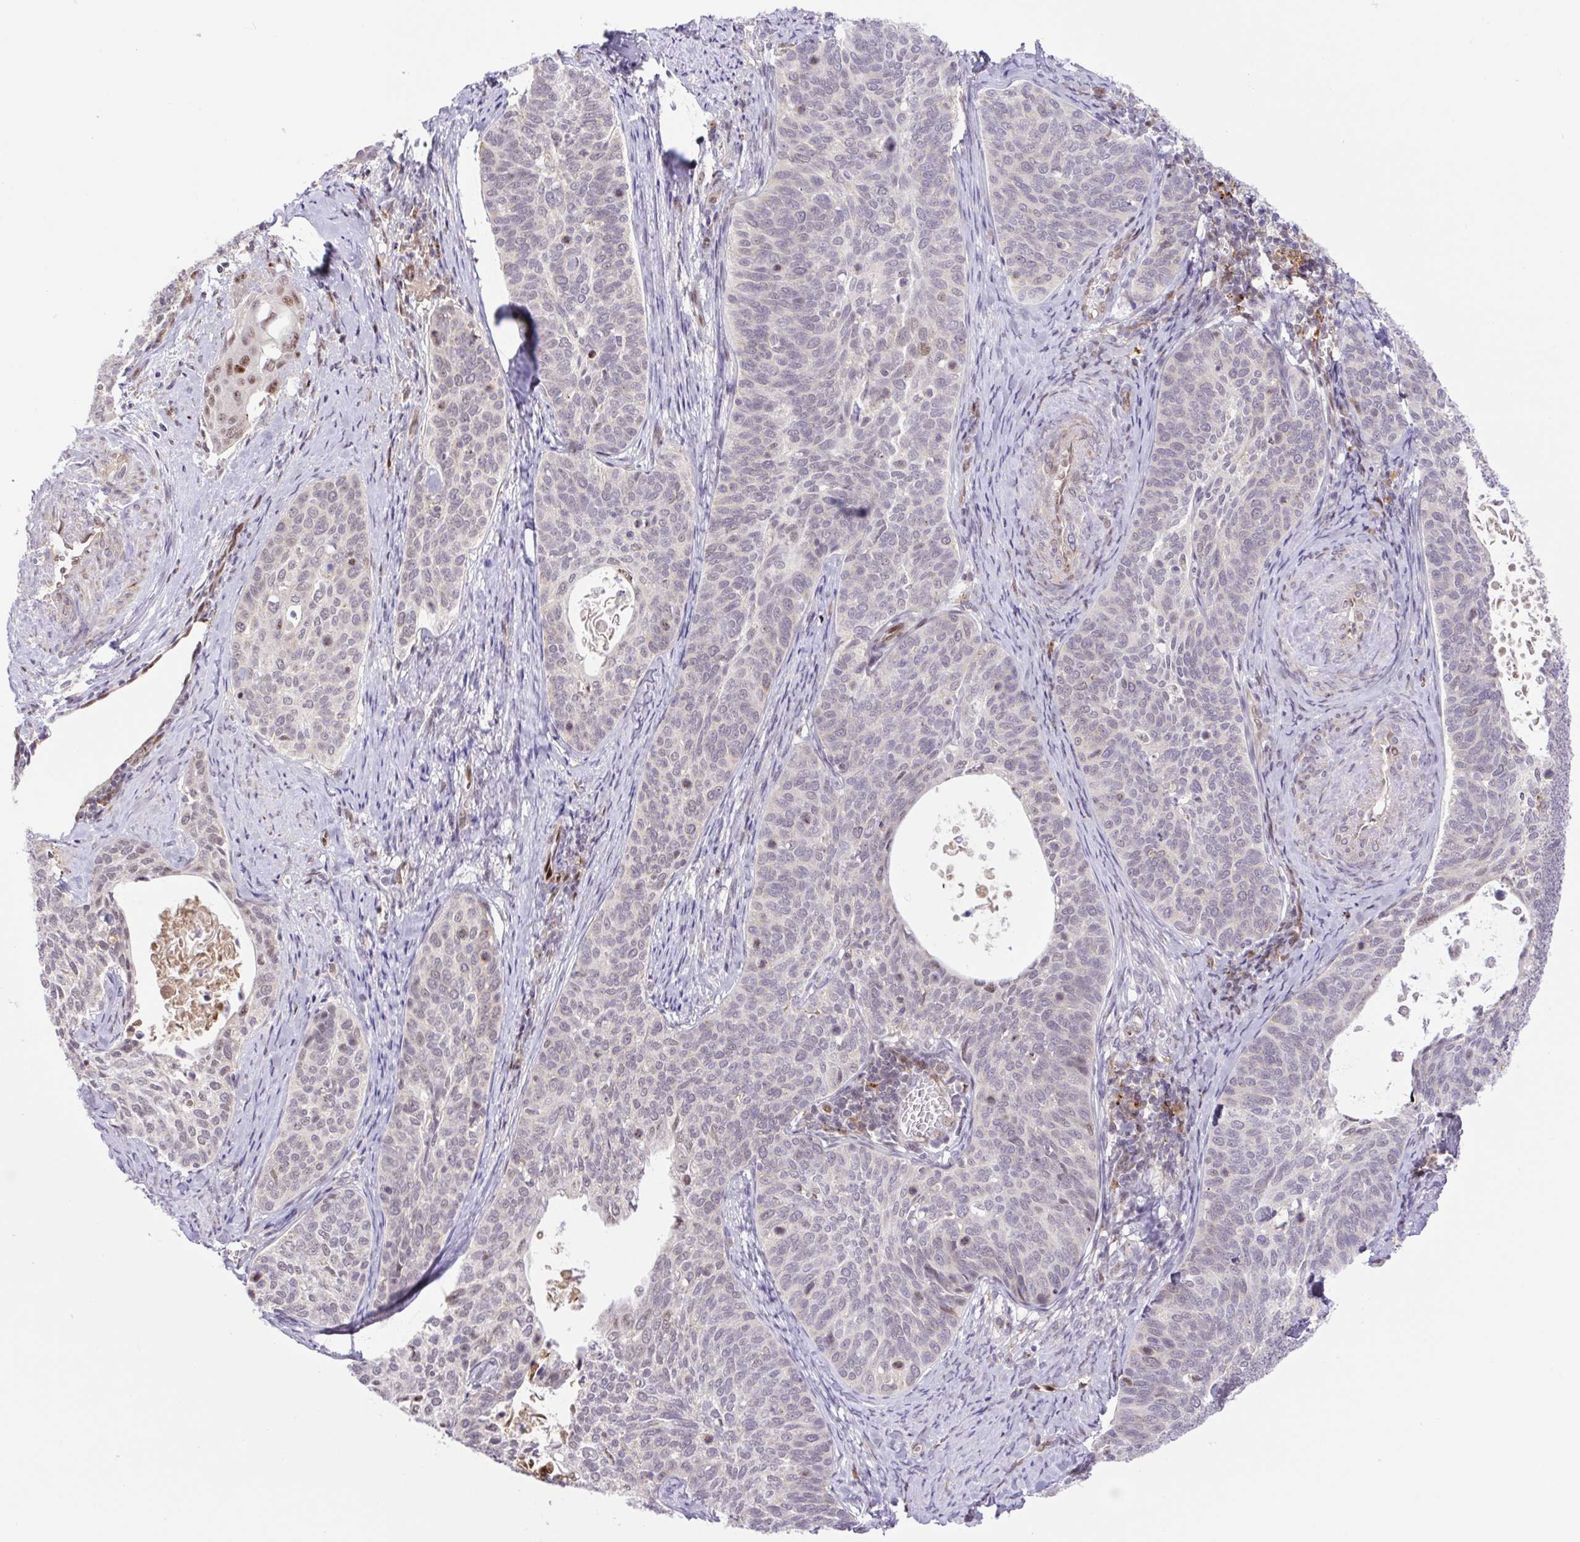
{"staining": {"intensity": "negative", "quantity": "none", "location": "none"}, "tissue": "cervical cancer", "cell_type": "Tumor cells", "image_type": "cancer", "snomed": [{"axis": "morphology", "description": "Squamous cell carcinoma, NOS"}, {"axis": "topography", "description": "Cervix"}], "caption": "High magnification brightfield microscopy of cervical squamous cell carcinoma stained with DAB (brown) and counterstained with hematoxylin (blue): tumor cells show no significant expression. (Brightfield microscopy of DAB IHC at high magnification).", "gene": "ERG", "patient": {"sex": "female", "age": 69}}